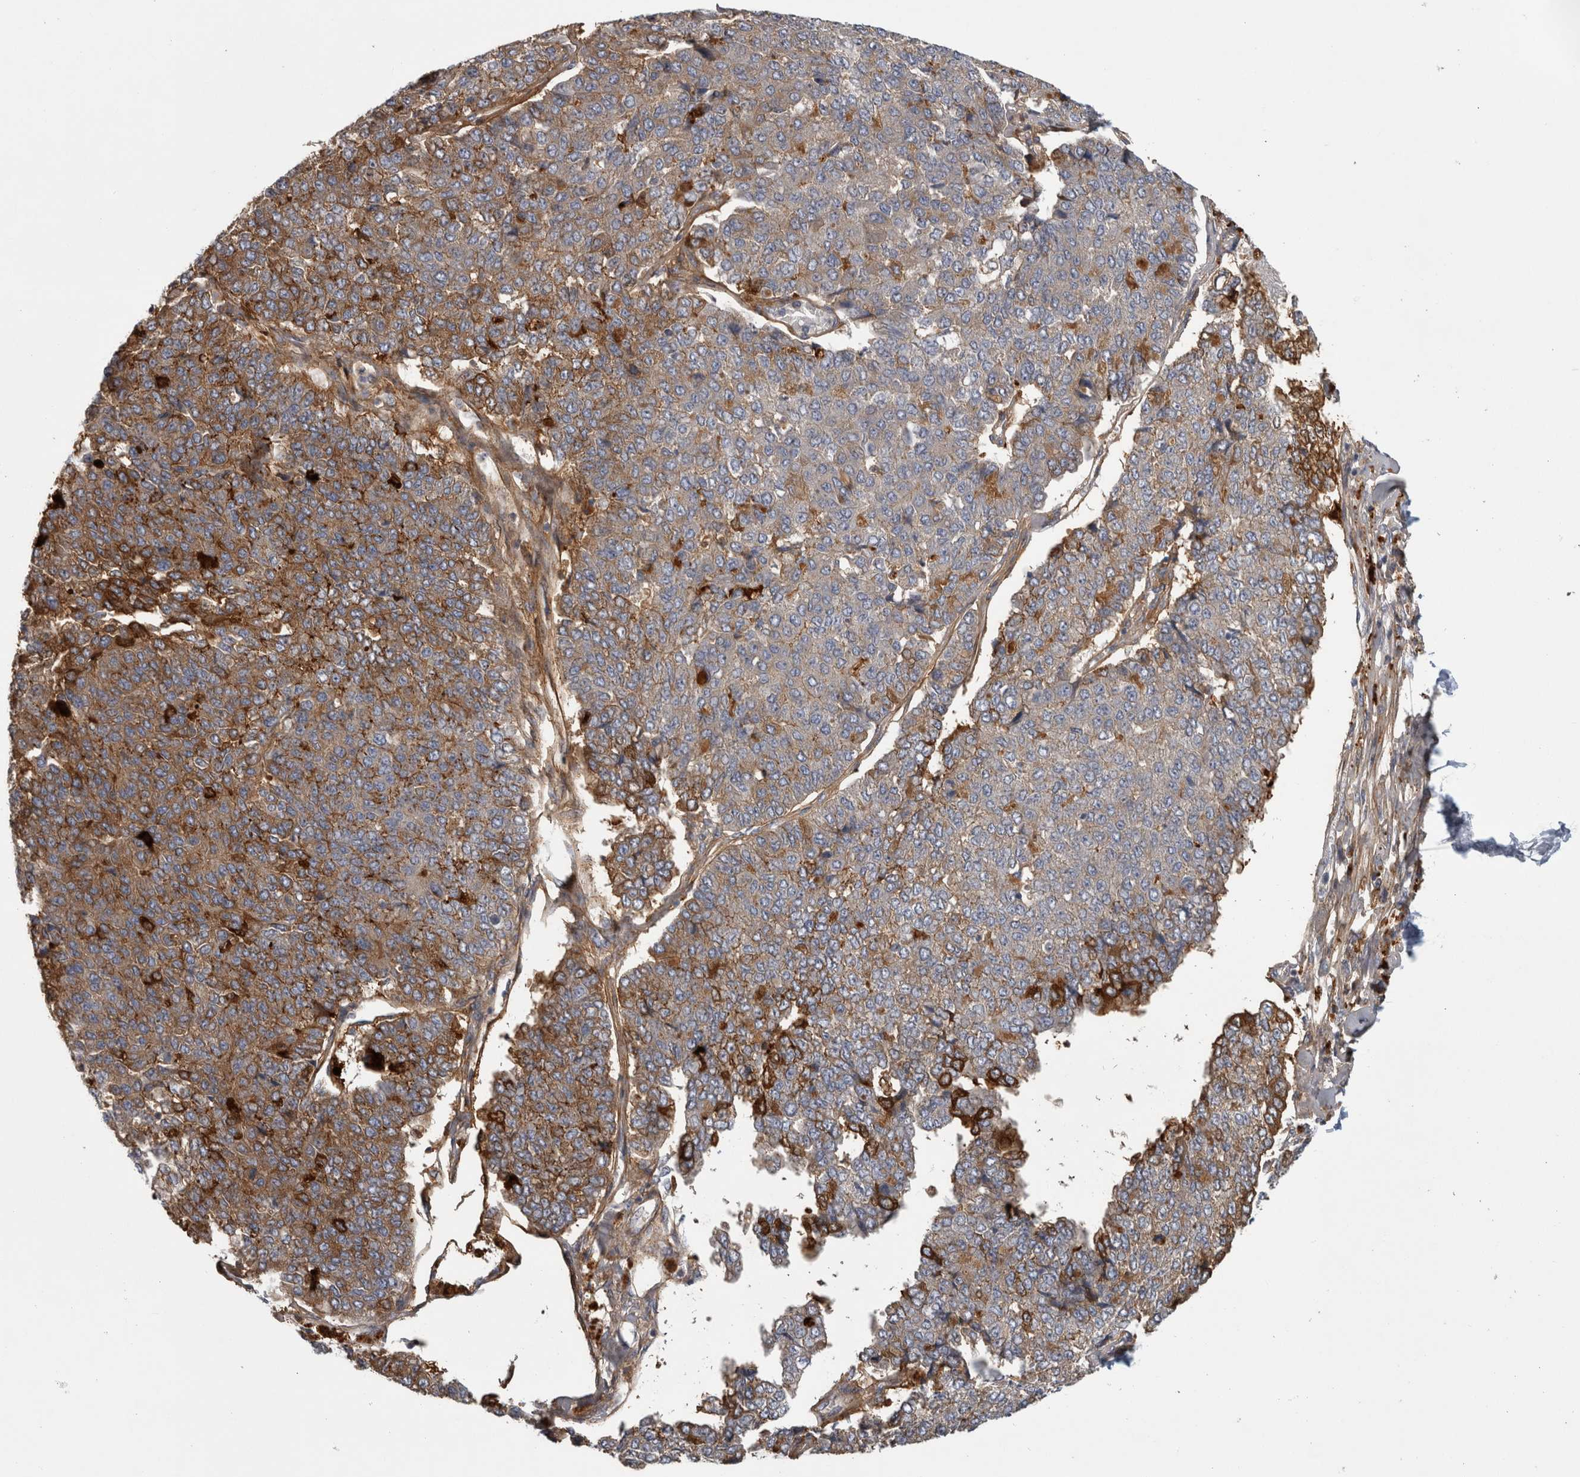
{"staining": {"intensity": "moderate", "quantity": "25%-75%", "location": "cytoplasmic/membranous"}, "tissue": "pancreatic cancer", "cell_type": "Tumor cells", "image_type": "cancer", "snomed": [{"axis": "morphology", "description": "Adenocarcinoma, NOS"}, {"axis": "topography", "description": "Pancreas"}], "caption": "A brown stain shows moderate cytoplasmic/membranous expression of a protein in pancreatic adenocarcinoma tumor cells. (DAB IHC with brightfield microscopy, high magnification).", "gene": "ATXN2", "patient": {"sex": "male", "age": 50}}